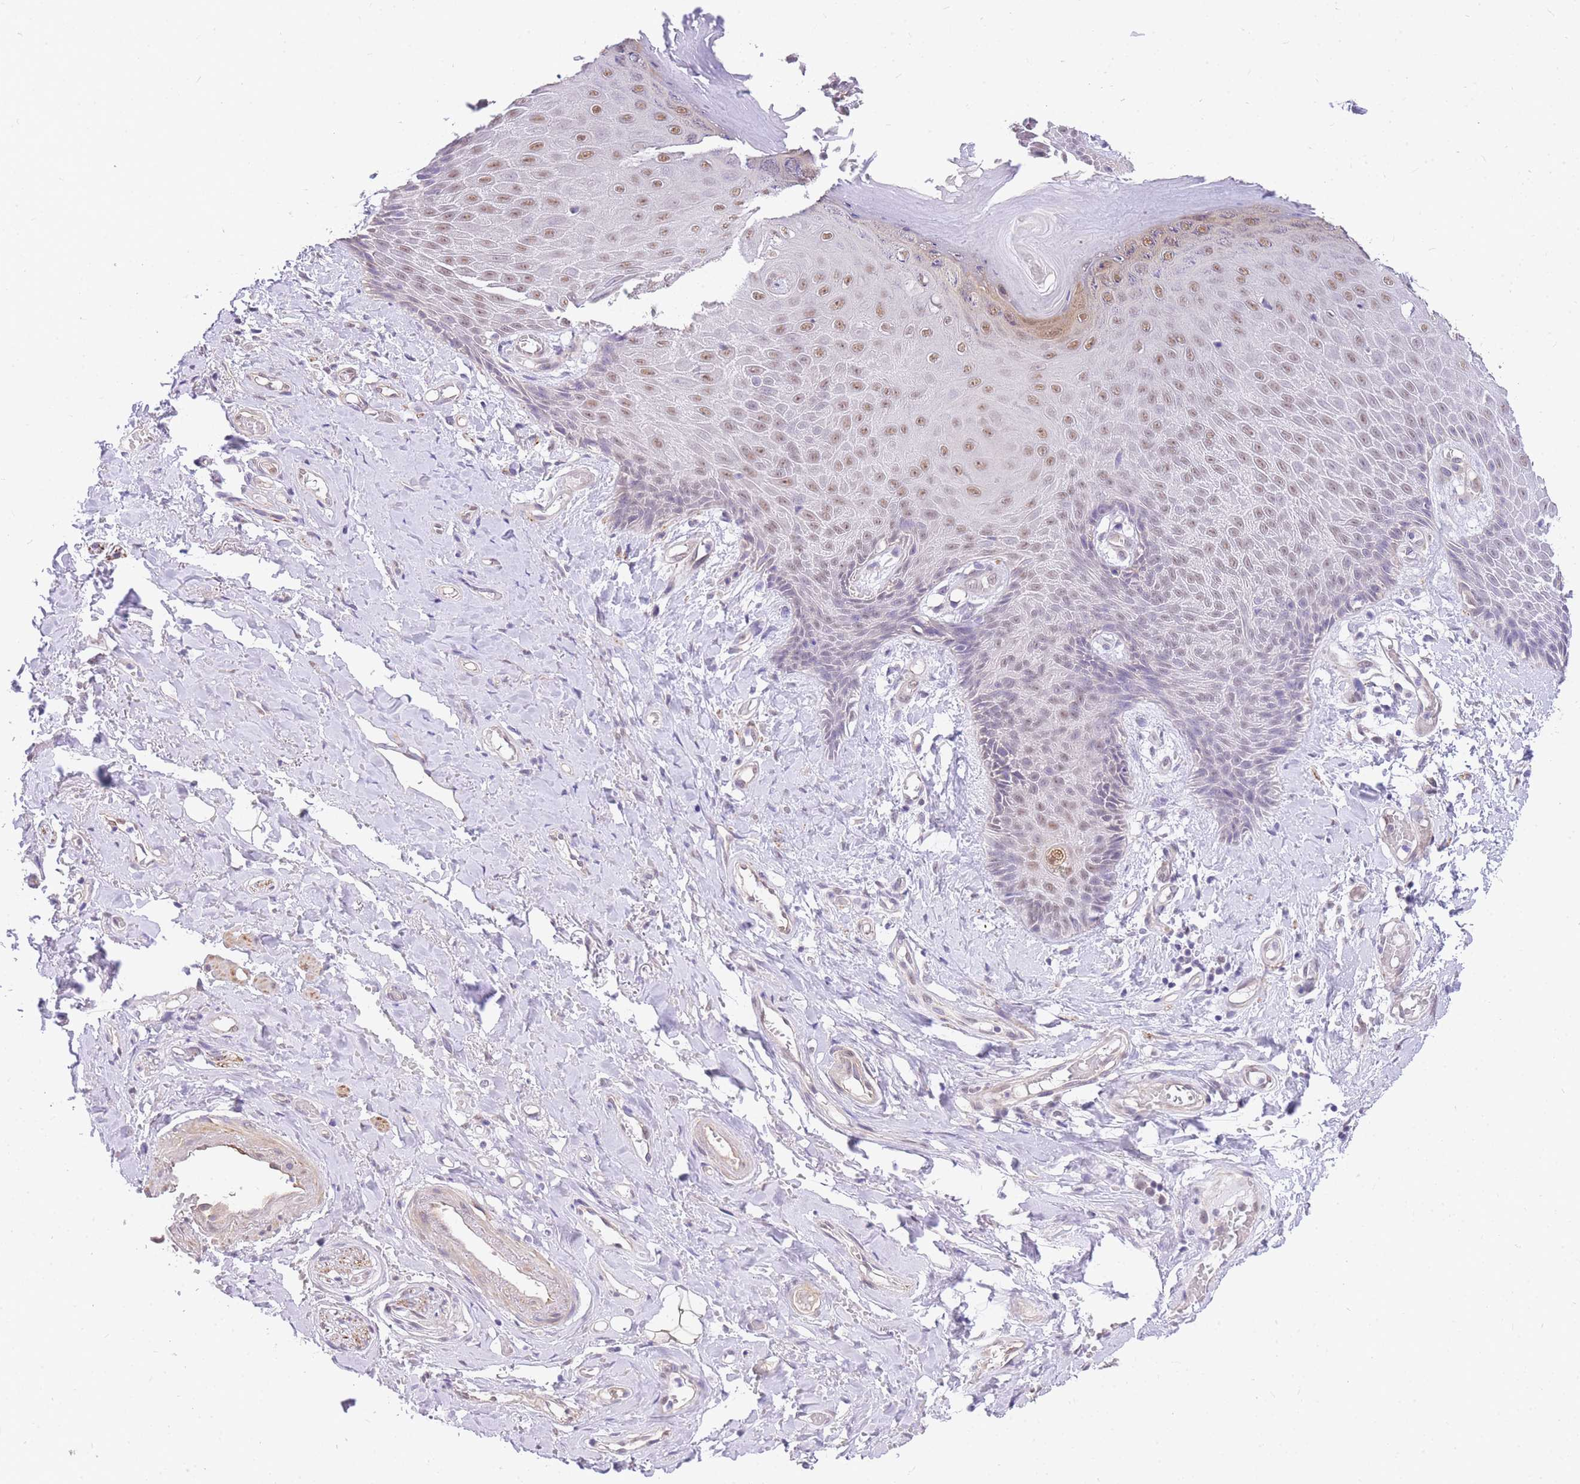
{"staining": {"intensity": "weak", "quantity": "25%-75%", "location": "nuclear"}, "tissue": "skin", "cell_type": "Epidermal cells", "image_type": "normal", "snomed": [{"axis": "morphology", "description": "Normal tissue, NOS"}, {"axis": "topography", "description": "Anal"}], "caption": "A high-resolution micrograph shows IHC staining of normal skin, which exhibits weak nuclear positivity in about 25%-75% of epidermal cells.", "gene": "S100PBP", "patient": {"sex": "male", "age": 78}}